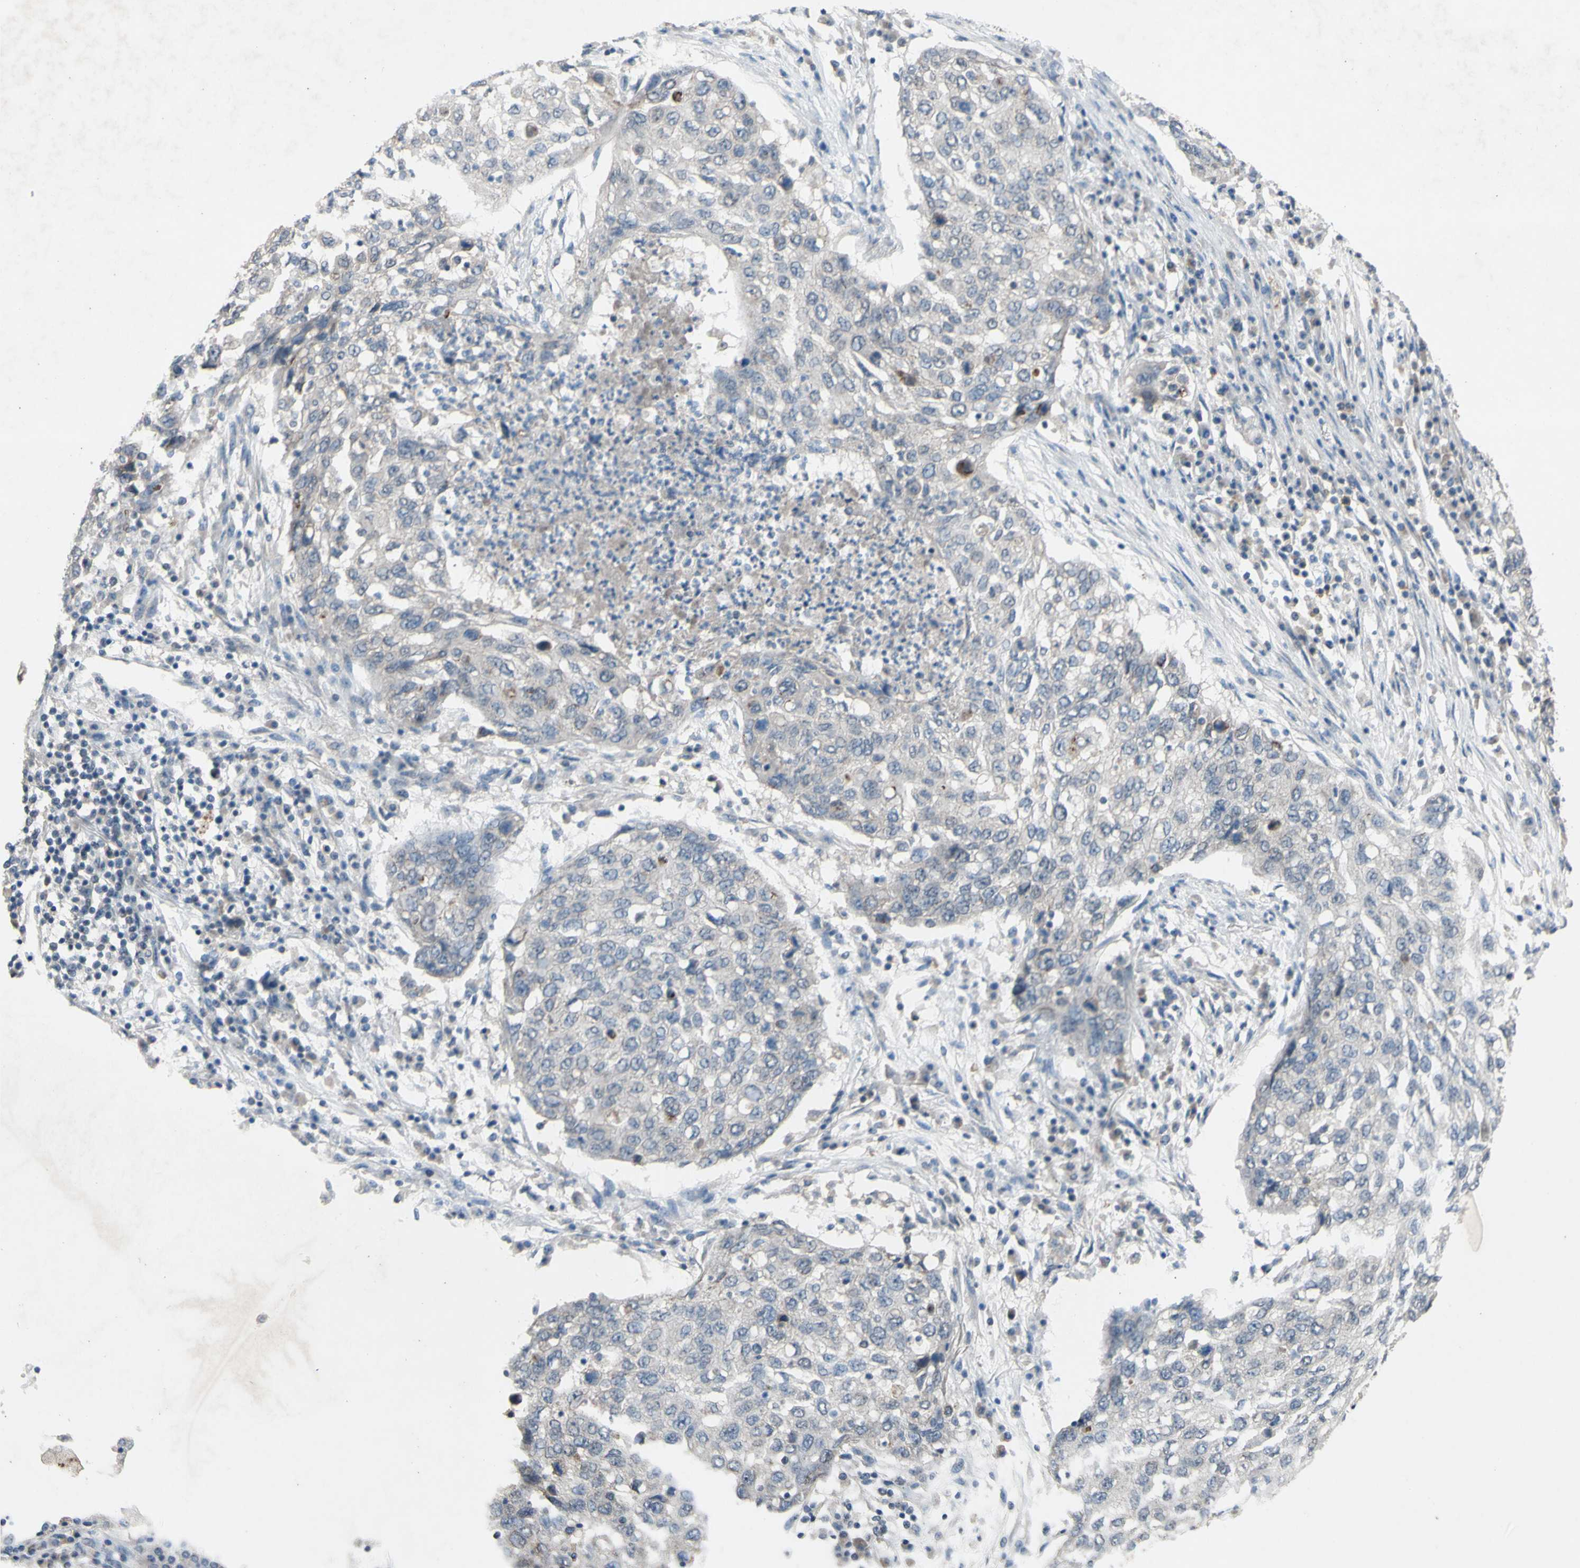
{"staining": {"intensity": "negative", "quantity": "none", "location": "none"}, "tissue": "lung cancer", "cell_type": "Tumor cells", "image_type": "cancer", "snomed": [{"axis": "morphology", "description": "Squamous cell carcinoma, NOS"}, {"axis": "topography", "description": "Lung"}], "caption": "IHC of lung squamous cell carcinoma shows no expression in tumor cells.", "gene": "CDCP1", "patient": {"sex": "female", "age": 63}}